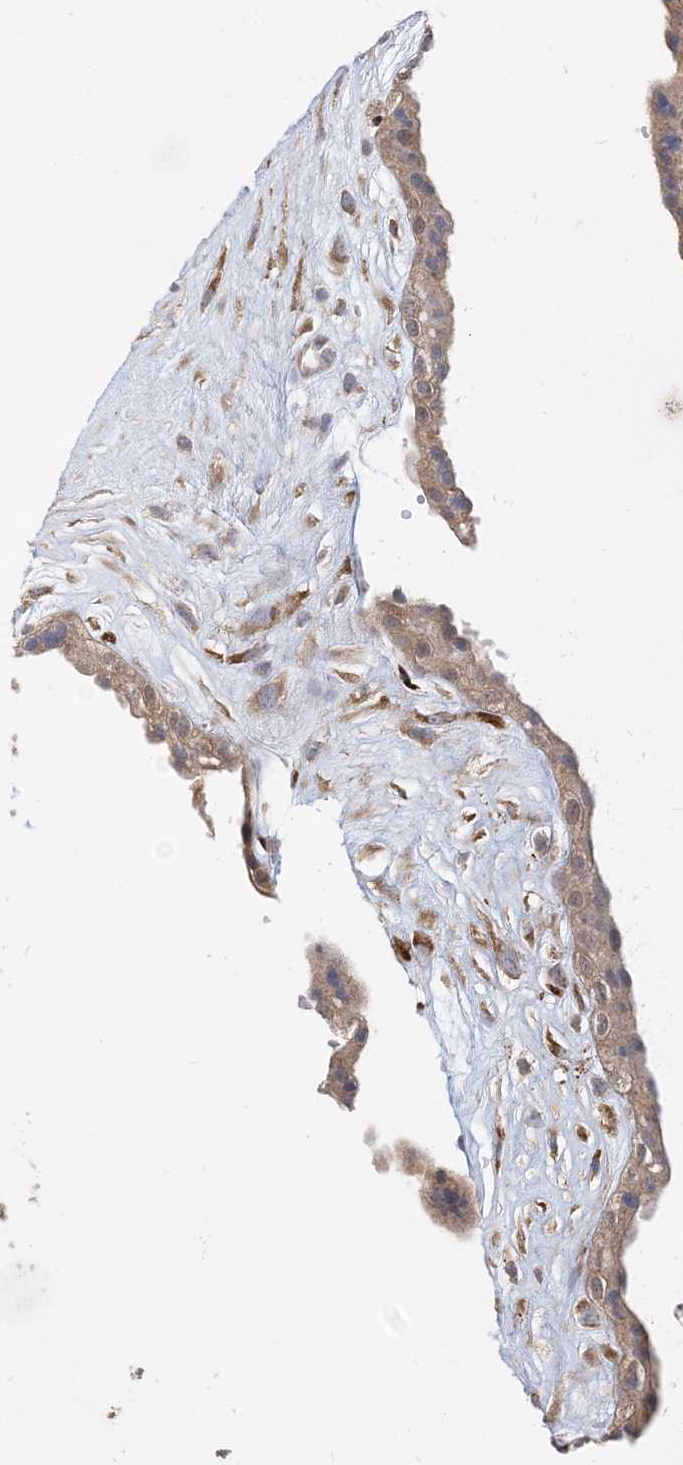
{"staining": {"intensity": "moderate", "quantity": "<25%", "location": "cytoplasmic/membranous"}, "tissue": "placenta", "cell_type": "Decidual cells", "image_type": "normal", "snomed": [{"axis": "morphology", "description": "Normal tissue, NOS"}, {"axis": "topography", "description": "Placenta"}], "caption": "Immunohistochemistry (IHC) (DAB (3,3'-diaminobenzidine)) staining of unremarkable human placenta displays moderate cytoplasmic/membranous protein staining in approximately <25% of decidual cells.", "gene": "PCYOX1L", "patient": {"sex": "female", "age": 18}}